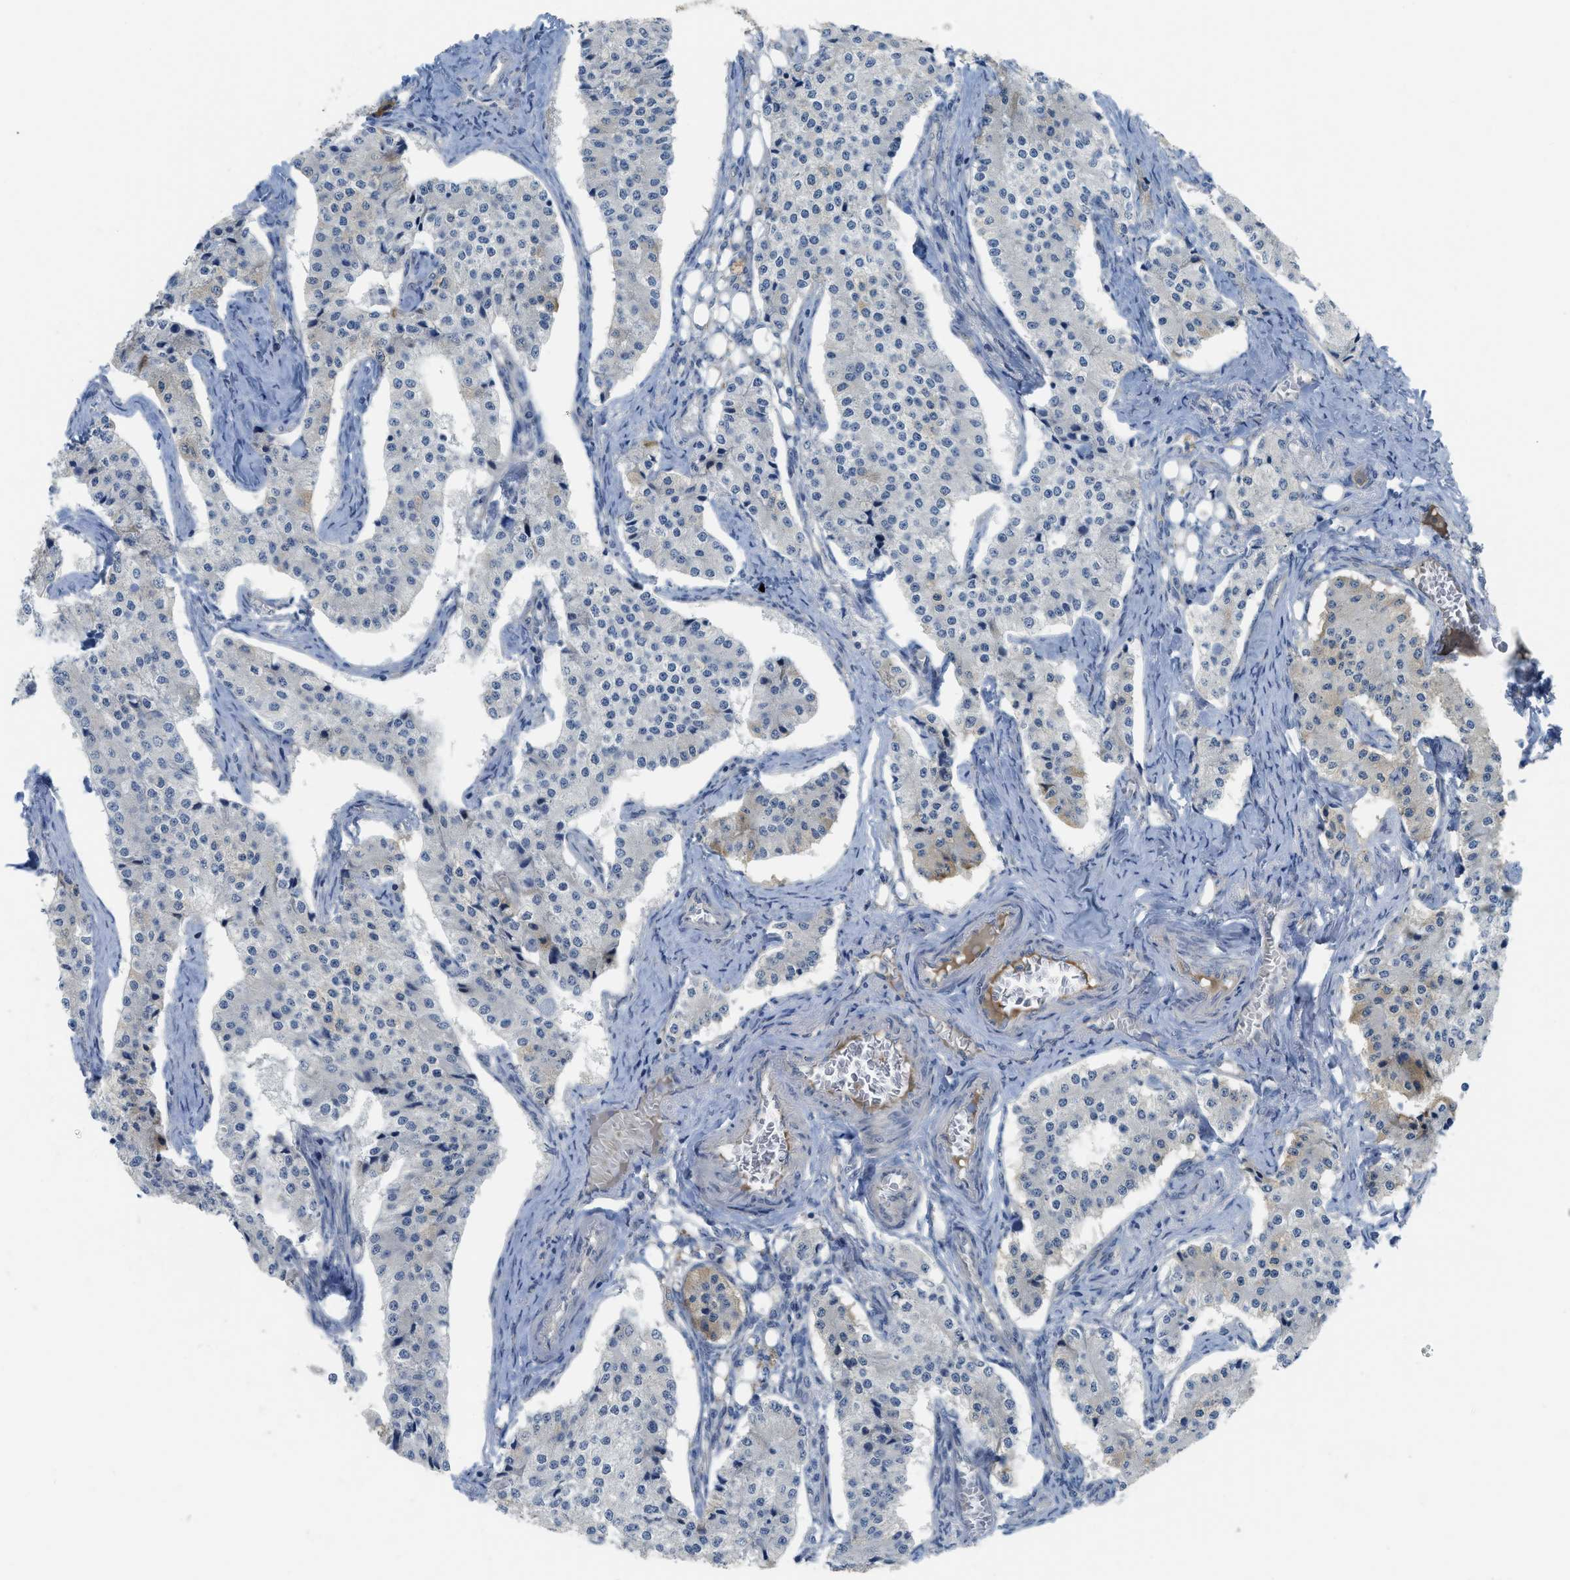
{"staining": {"intensity": "negative", "quantity": "none", "location": "none"}, "tissue": "carcinoid", "cell_type": "Tumor cells", "image_type": "cancer", "snomed": [{"axis": "morphology", "description": "Carcinoid, malignant, NOS"}, {"axis": "topography", "description": "Colon"}], "caption": "Immunohistochemistry (IHC) histopathology image of neoplastic tissue: human carcinoid (malignant) stained with DAB reveals no significant protein expression in tumor cells. Brightfield microscopy of IHC stained with DAB (3,3'-diaminobenzidine) (brown) and hematoxylin (blue), captured at high magnification.", "gene": "TNFAIP1", "patient": {"sex": "female", "age": 52}}